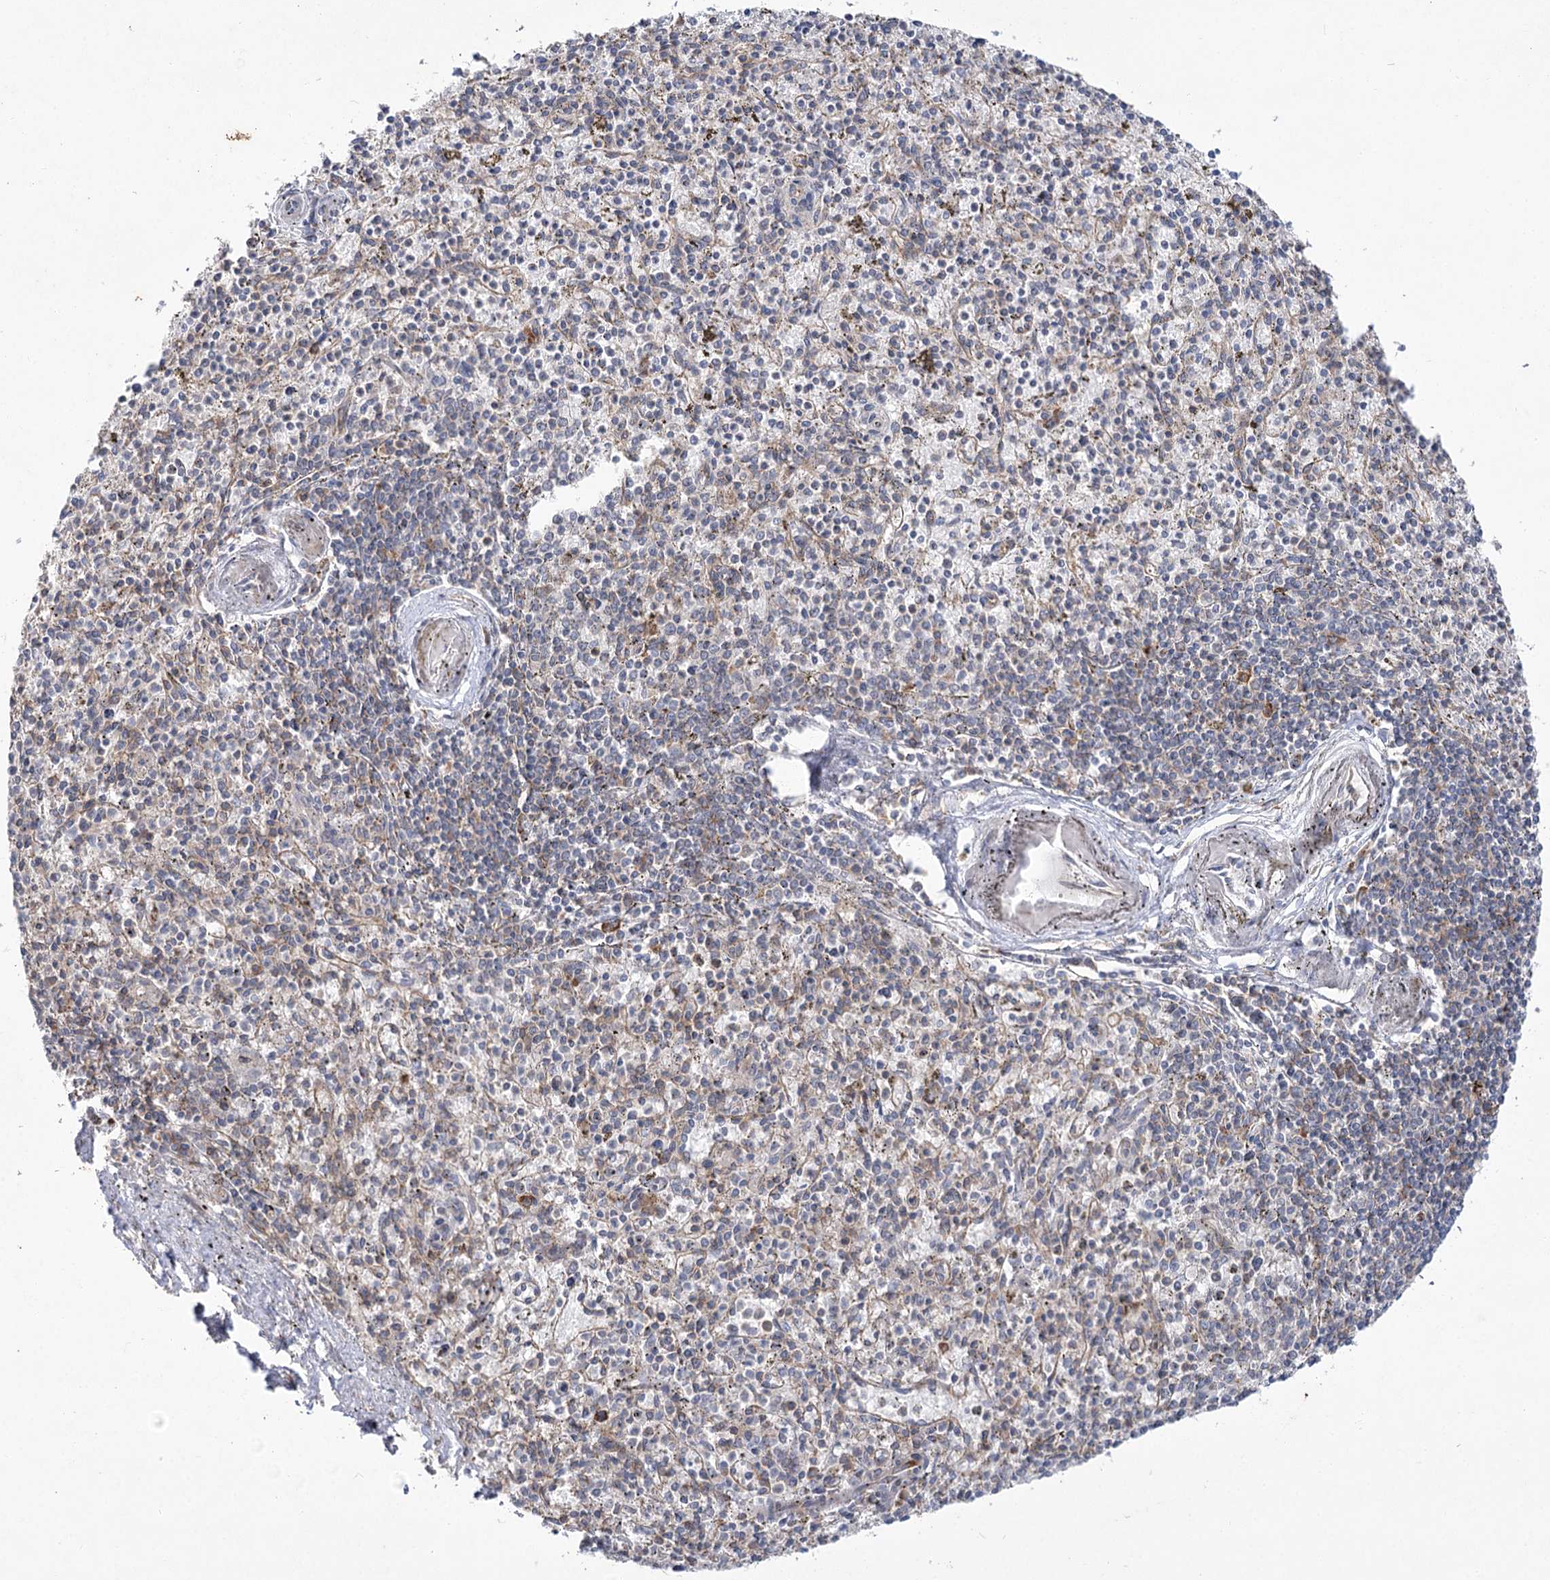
{"staining": {"intensity": "moderate", "quantity": "<25%", "location": "cytoplasmic/membranous"}, "tissue": "spleen", "cell_type": "Cells in red pulp", "image_type": "normal", "snomed": [{"axis": "morphology", "description": "Normal tissue, NOS"}, {"axis": "topography", "description": "Spleen"}], "caption": "This is a micrograph of immunohistochemistry (IHC) staining of unremarkable spleen, which shows moderate expression in the cytoplasmic/membranous of cells in red pulp.", "gene": "VWA2", "patient": {"sex": "male", "age": 72}}